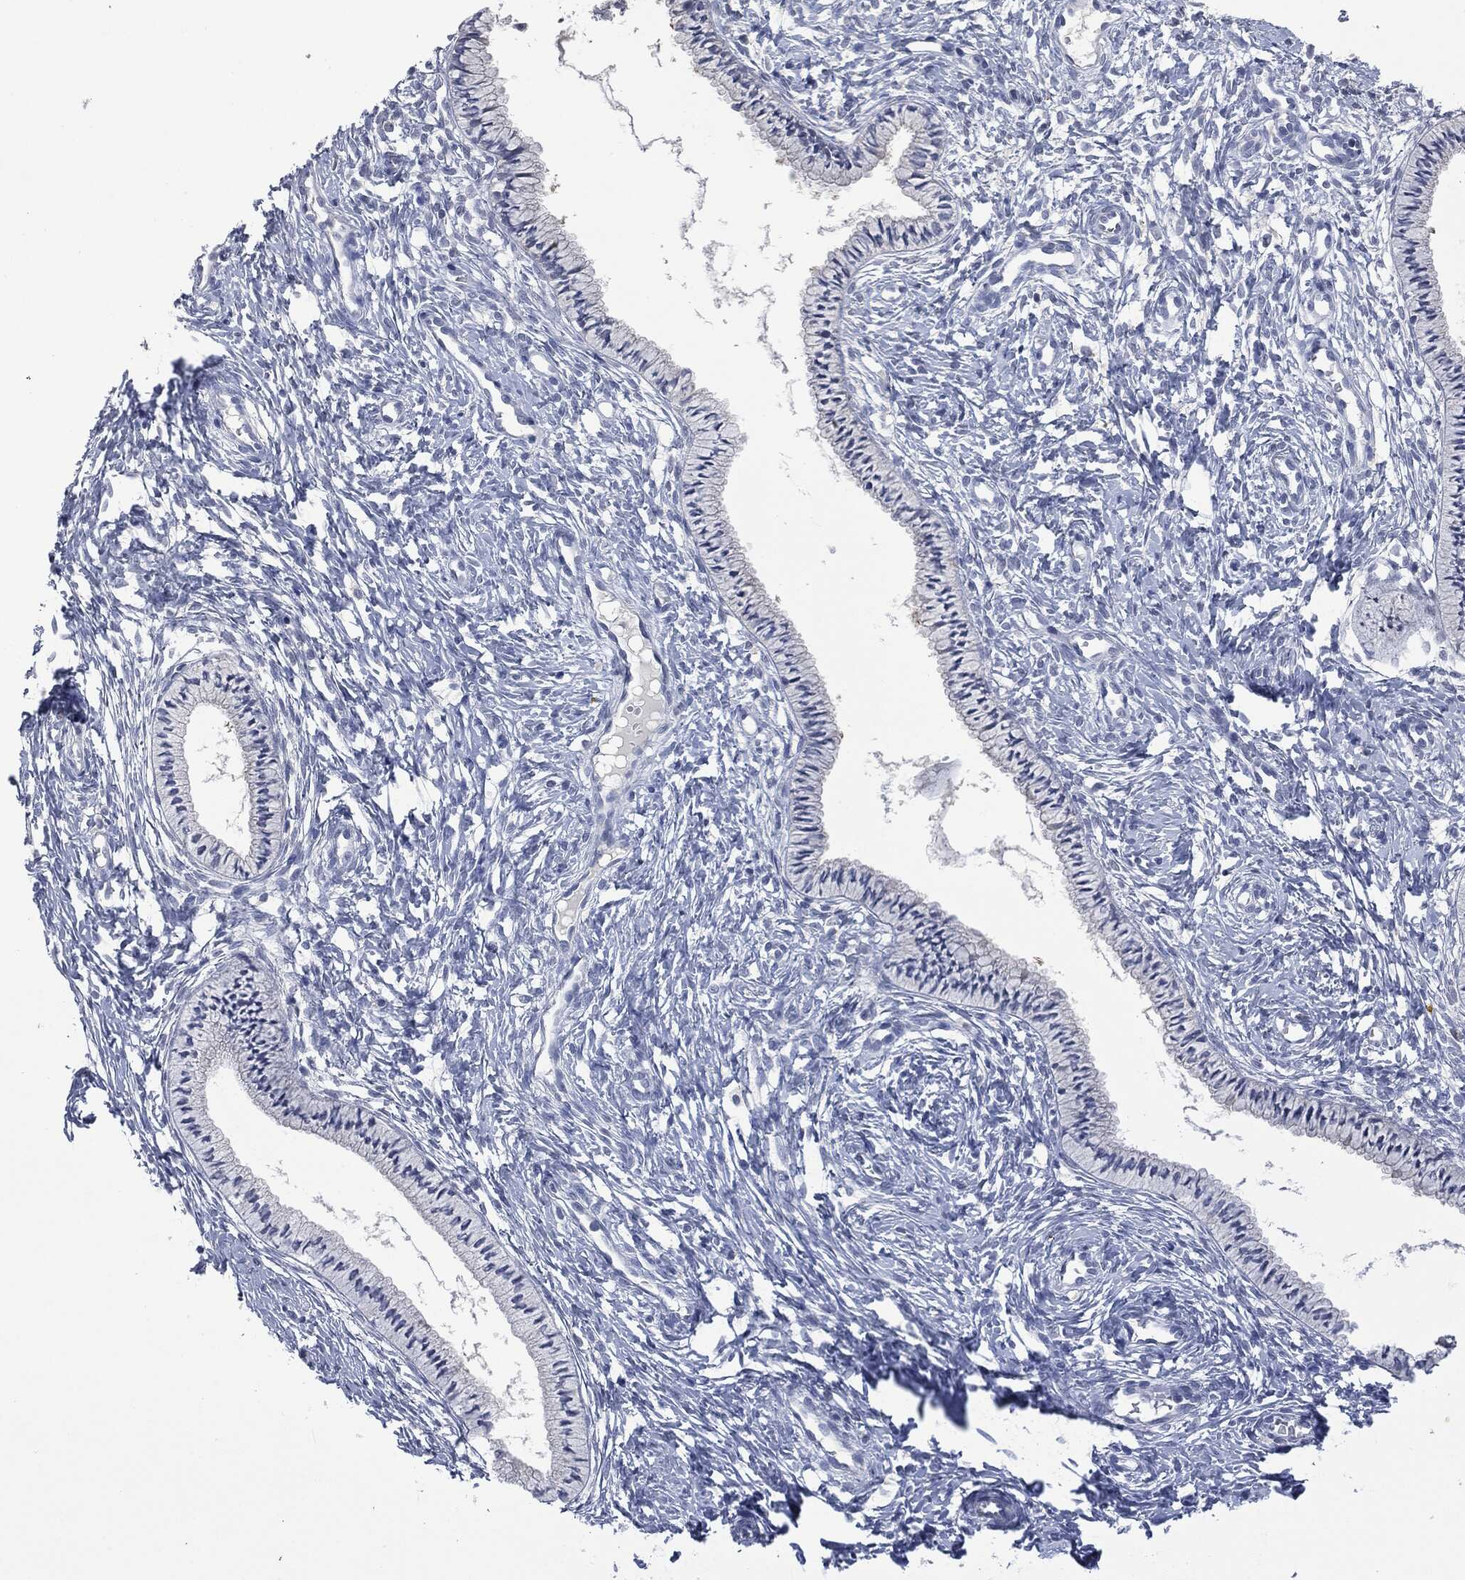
{"staining": {"intensity": "negative", "quantity": "none", "location": "none"}, "tissue": "cervix", "cell_type": "Glandular cells", "image_type": "normal", "snomed": [{"axis": "morphology", "description": "Normal tissue, NOS"}, {"axis": "topography", "description": "Cervix"}], "caption": "The histopathology image demonstrates no significant positivity in glandular cells of cervix.", "gene": "IL1RN", "patient": {"sex": "female", "age": 39}}